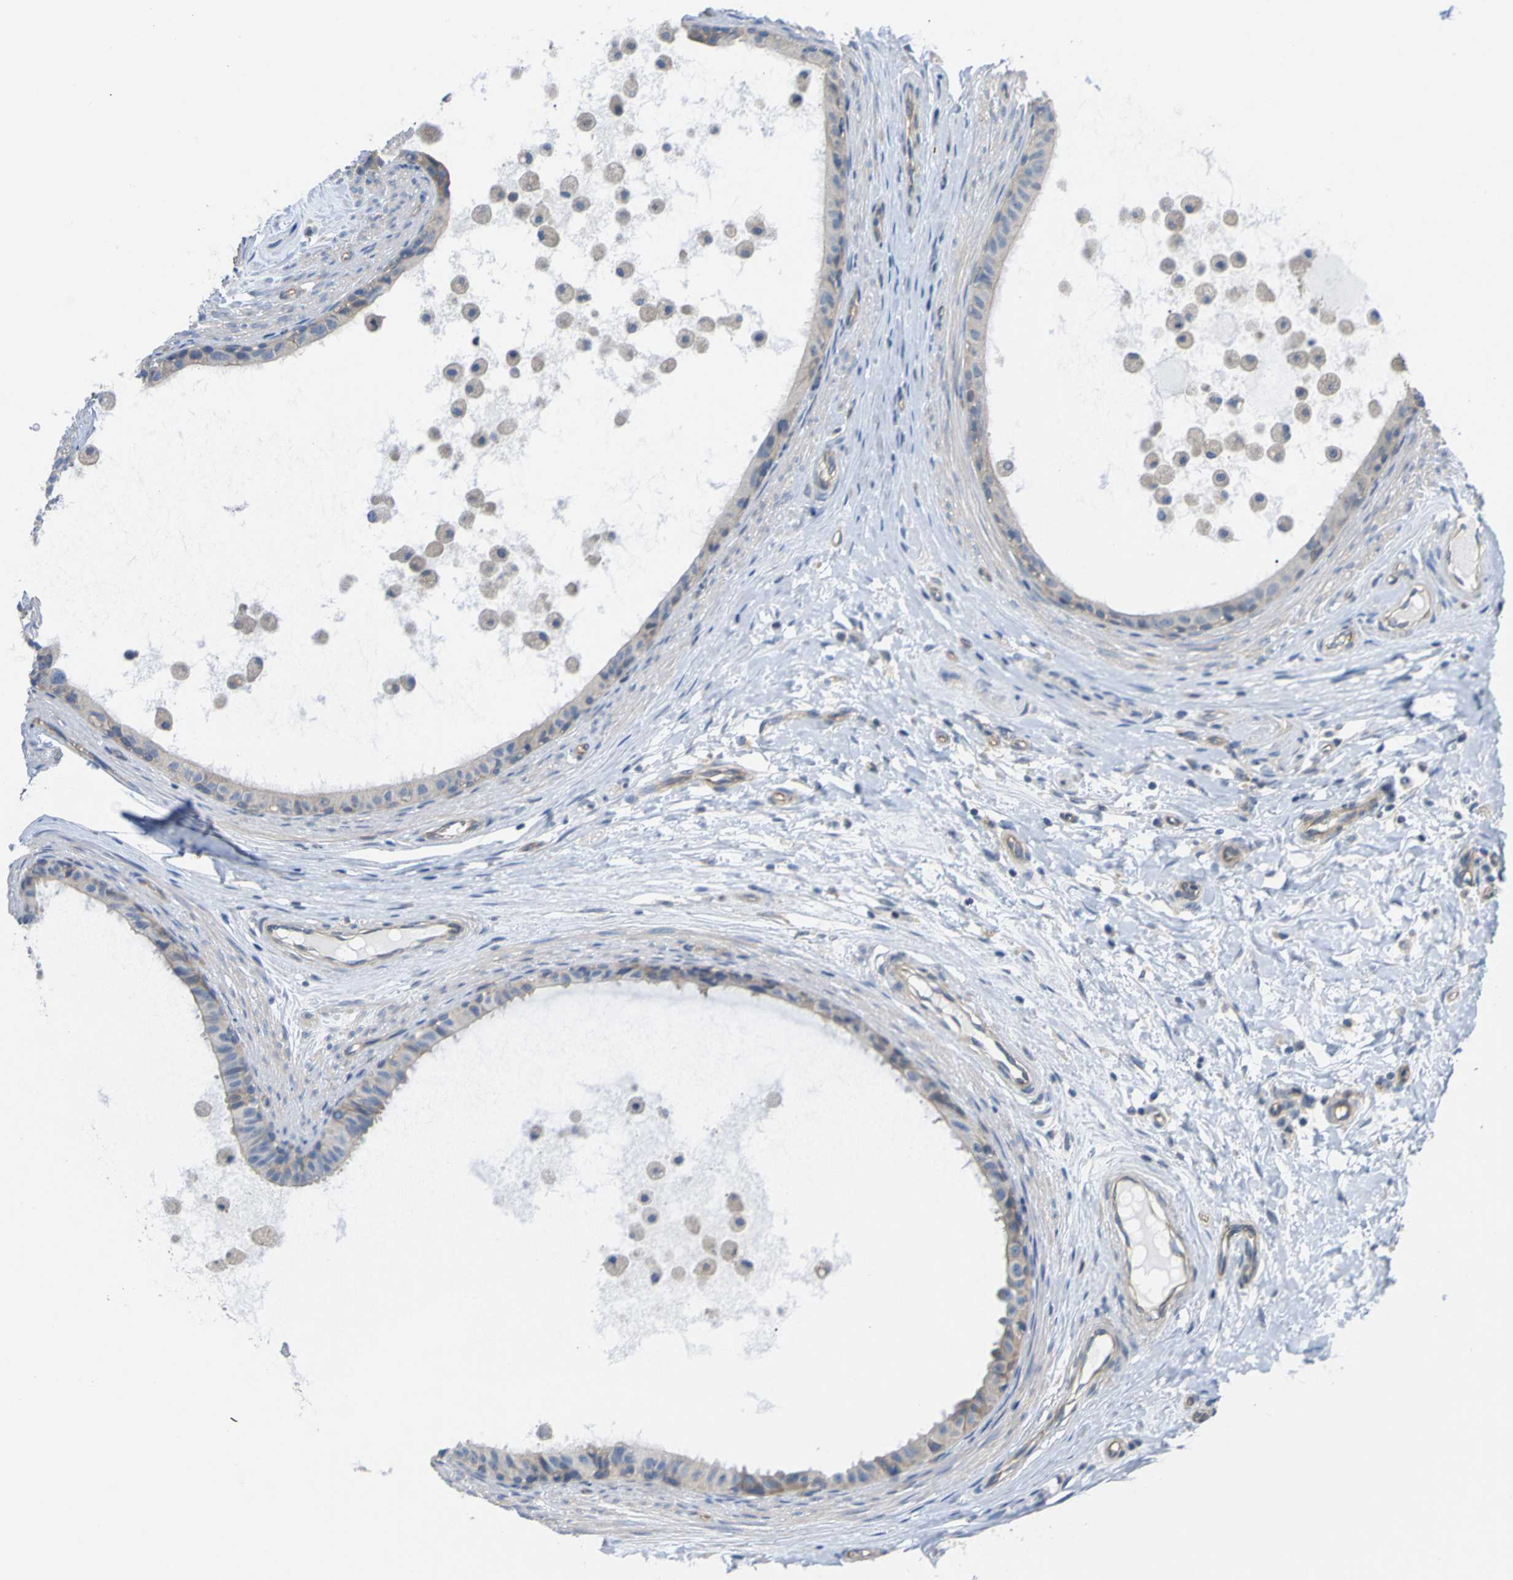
{"staining": {"intensity": "weak", "quantity": "<25%", "location": "cytoplasmic/membranous"}, "tissue": "epididymis", "cell_type": "Glandular cells", "image_type": "normal", "snomed": [{"axis": "morphology", "description": "Normal tissue, NOS"}, {"axis": "morphology", "description": "Inflammation, NOS"}, {"axis": "topography", "description": "Epididymis"}], "caption": "This is an IHC photomicrograph of unremarkable epididymis. There is no staining in glandular cells.", "gene": "USH1C", "patient": {"sex": "male", "age": 85}}